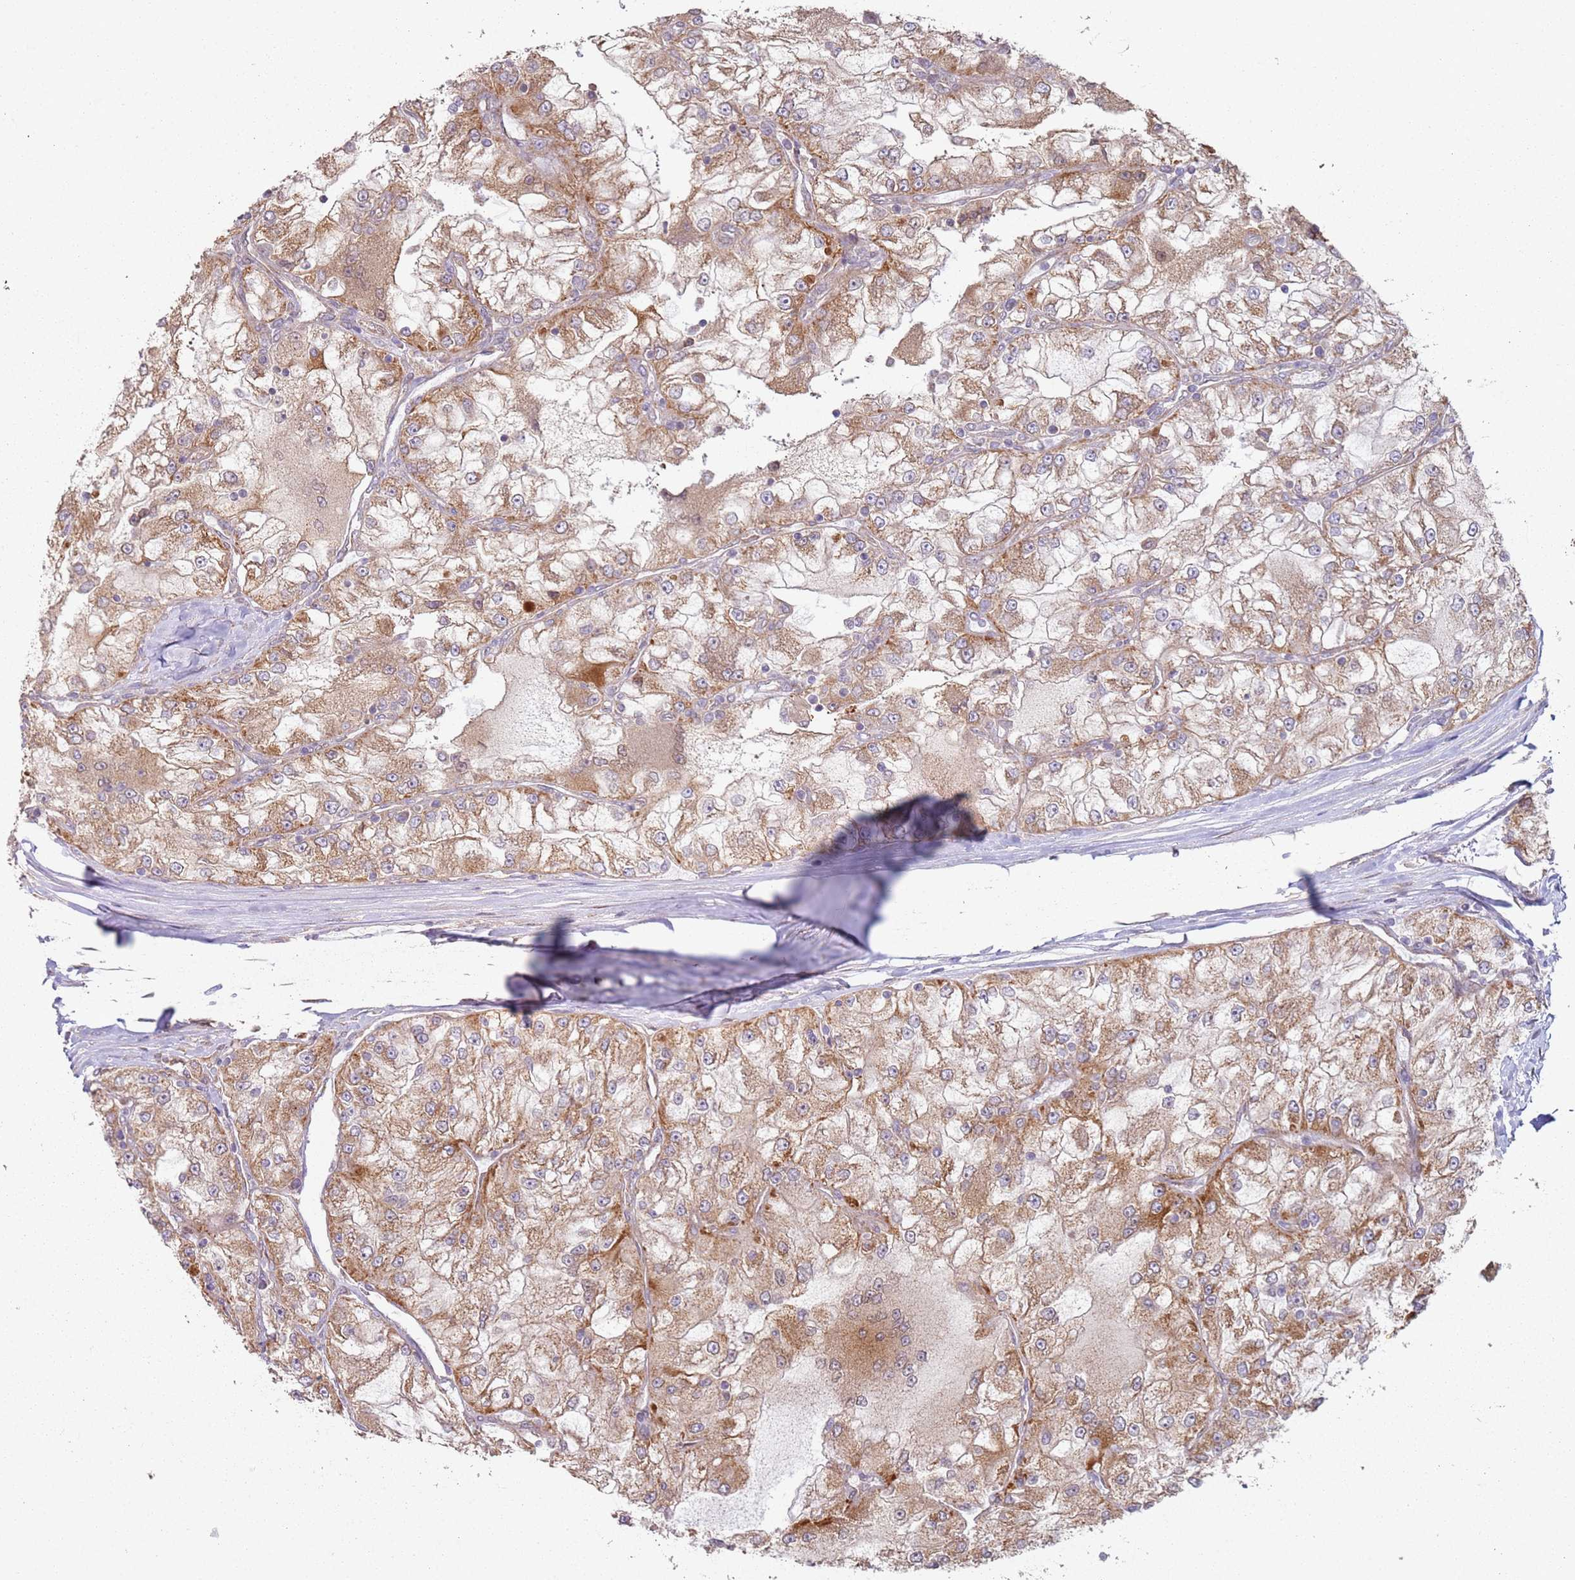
{"staining": {"intensity": "moderate", "quantity": ">75%", "location": "cytoplasmic/membranous"}, "tissue": "renal cancer", "cell_type": "Tumor cells", "image_type": "cancer", "snomed": [{"axis": "morphology", "description": "Adenocarcinoma, NOS"}, {"axis": "topography", "description": "Kidney"}], "caption": "Immunohistochemistry staining of renal cancer (adenocarcinoma), which shows medium levels of moderate cytoplasmic/membranous expression in approximately >75% of tumor cells indicating moderate cytoplasmic/membranous protein positivity. The staining was performed using DAB (3,3'-diaminobenzidine) (brown) for protein detection and nuclei were counterstained in hematoxylin (blue).", "gene": "HNRNPLL", "patient": {"sex": "female", "age": 72}}